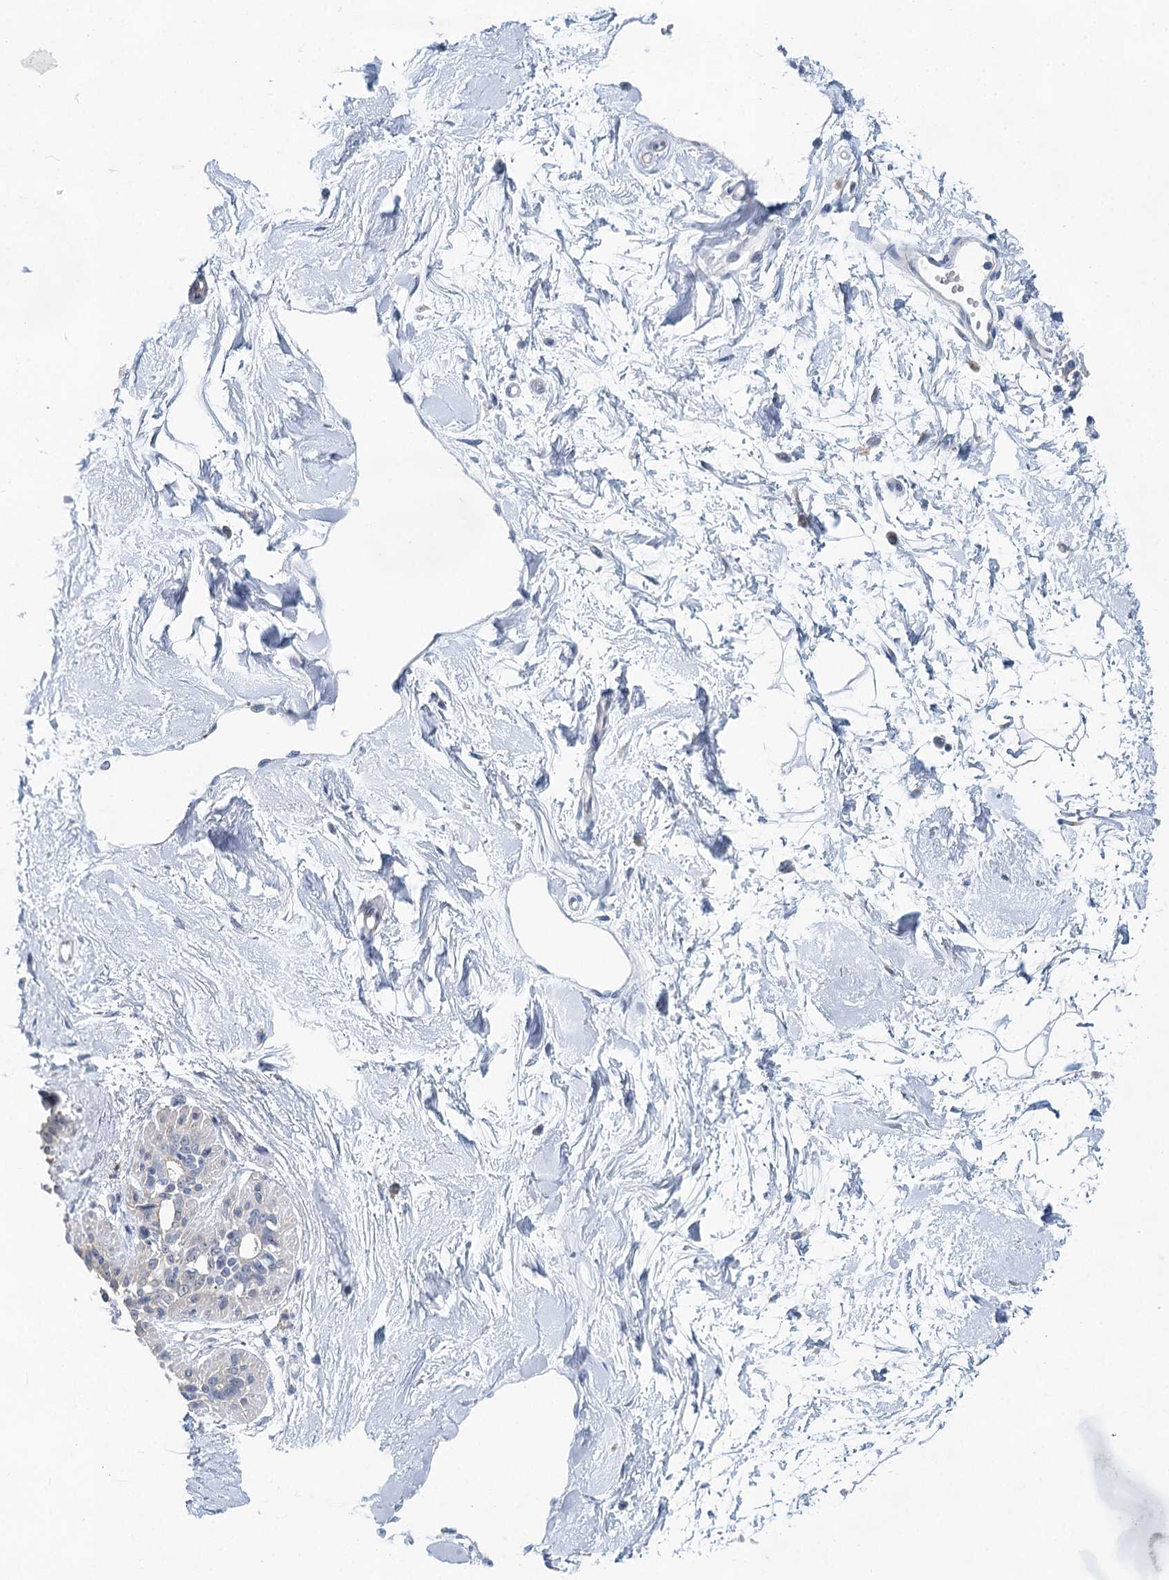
{"staining": {"intensity": "negative", "quantity": "none", "location": "none"}, "tissue": "breast", "cell_type": "Adipocytes", "image_type": "normal", "snomed": [{"axis": "morphology", "description": "Normal tissue, NOS"}, {"axis": "topography", "description": "Breast"}], "caption": "Adipocytes are negative for brown protein staining in benign breast. Brightfield microscopy of immunohistochemistry stained with DAB (3,3'-diaminobenzidine) (brown) and hematoxylin (blue), captured at high magnification.", "gene": "BLTP1", "patient": {"sex": "female", "age": 45}}